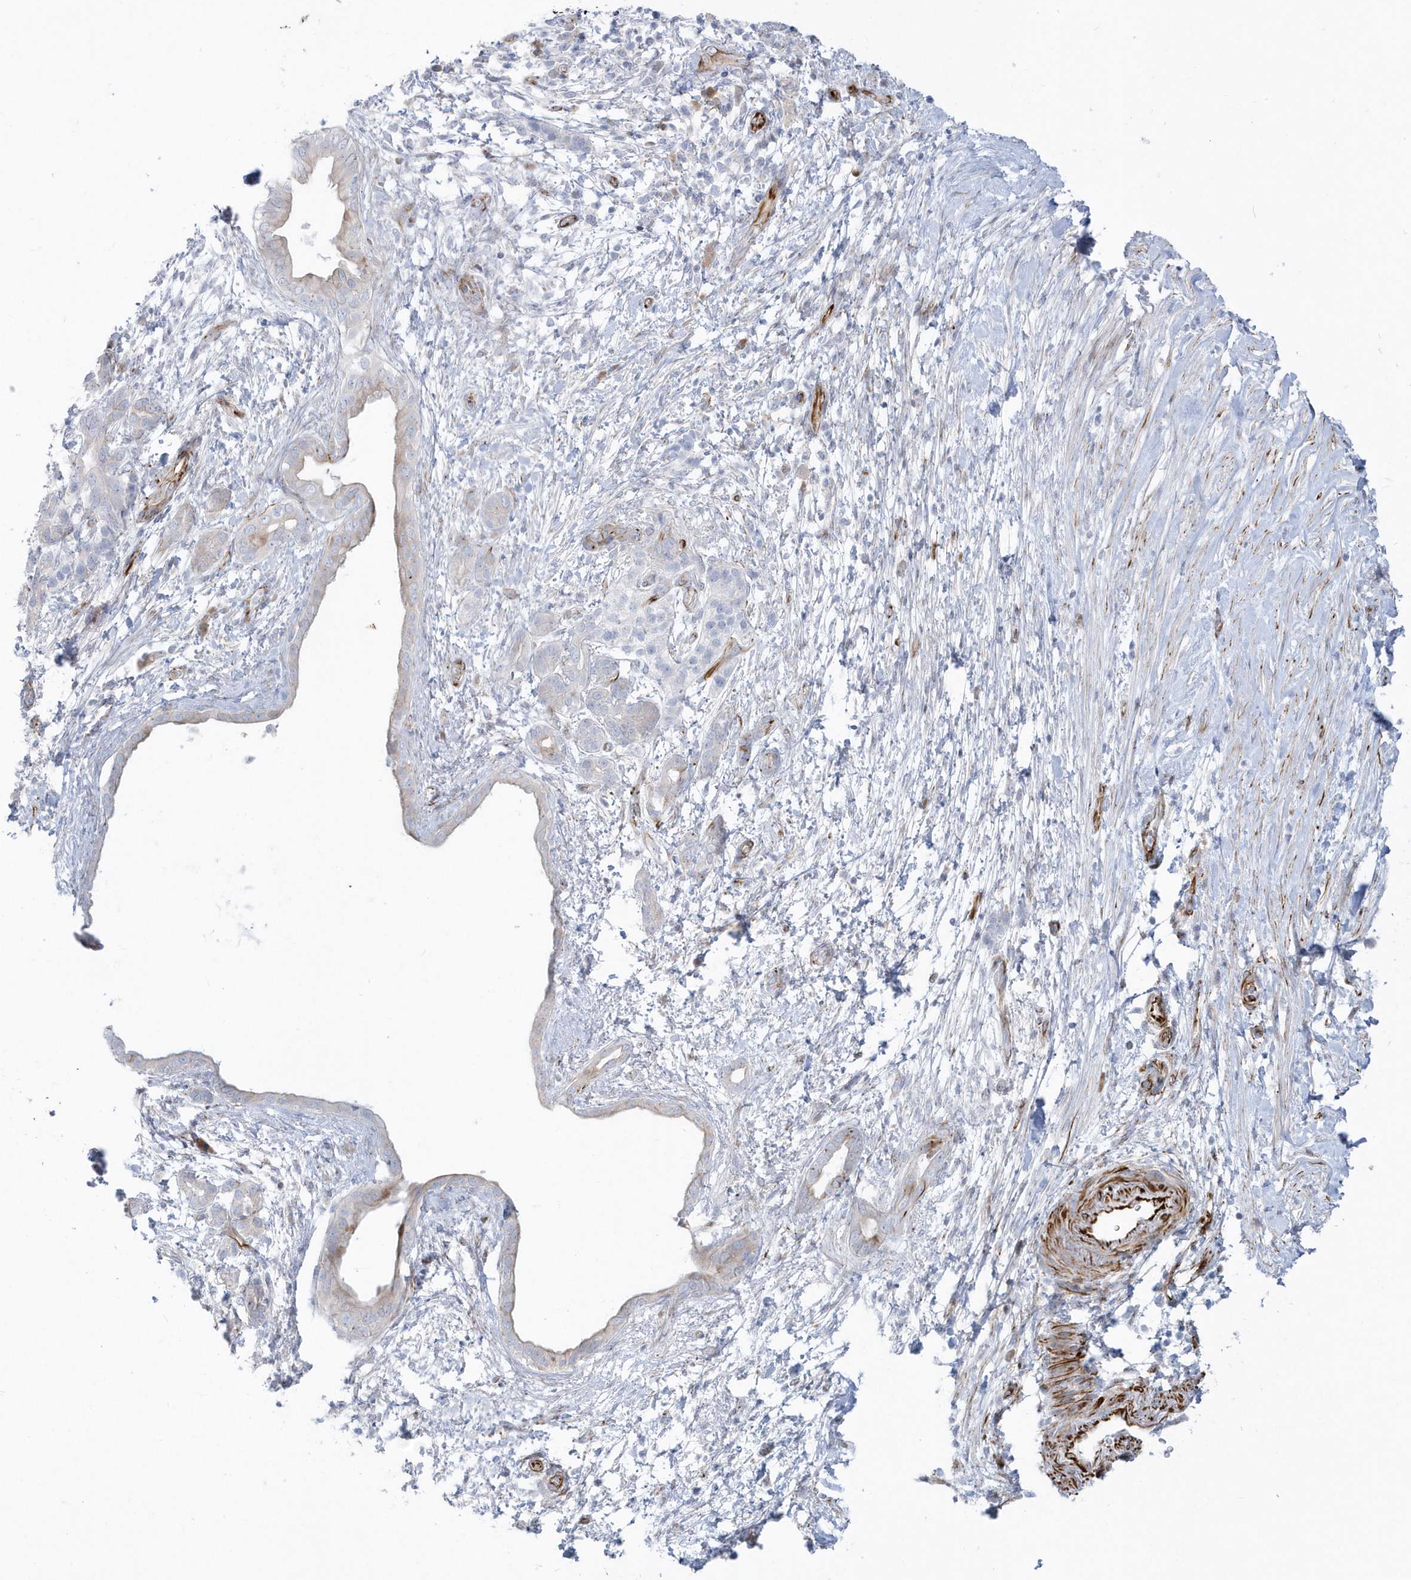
{"staining": {"intensity": "negative", "quantity": "none", "location": "none"}, "tissue": "pancreatic cancer", "cell_type": "Tumor cells", "image_type": "cancer", "snomed": [{"axis": "morphology", "description": "Adenocarcinoma, NOS"}, {"axis": "topography", "description": "Pancreas"}], "caption": "Tumor cells are negative for brown protein staining in pancreatic adenocarcinoma. (IHC, brightfield microscopy, high magnification).", "gene": "PPIL6", "patient": {"sex": "female", "age": 55}}